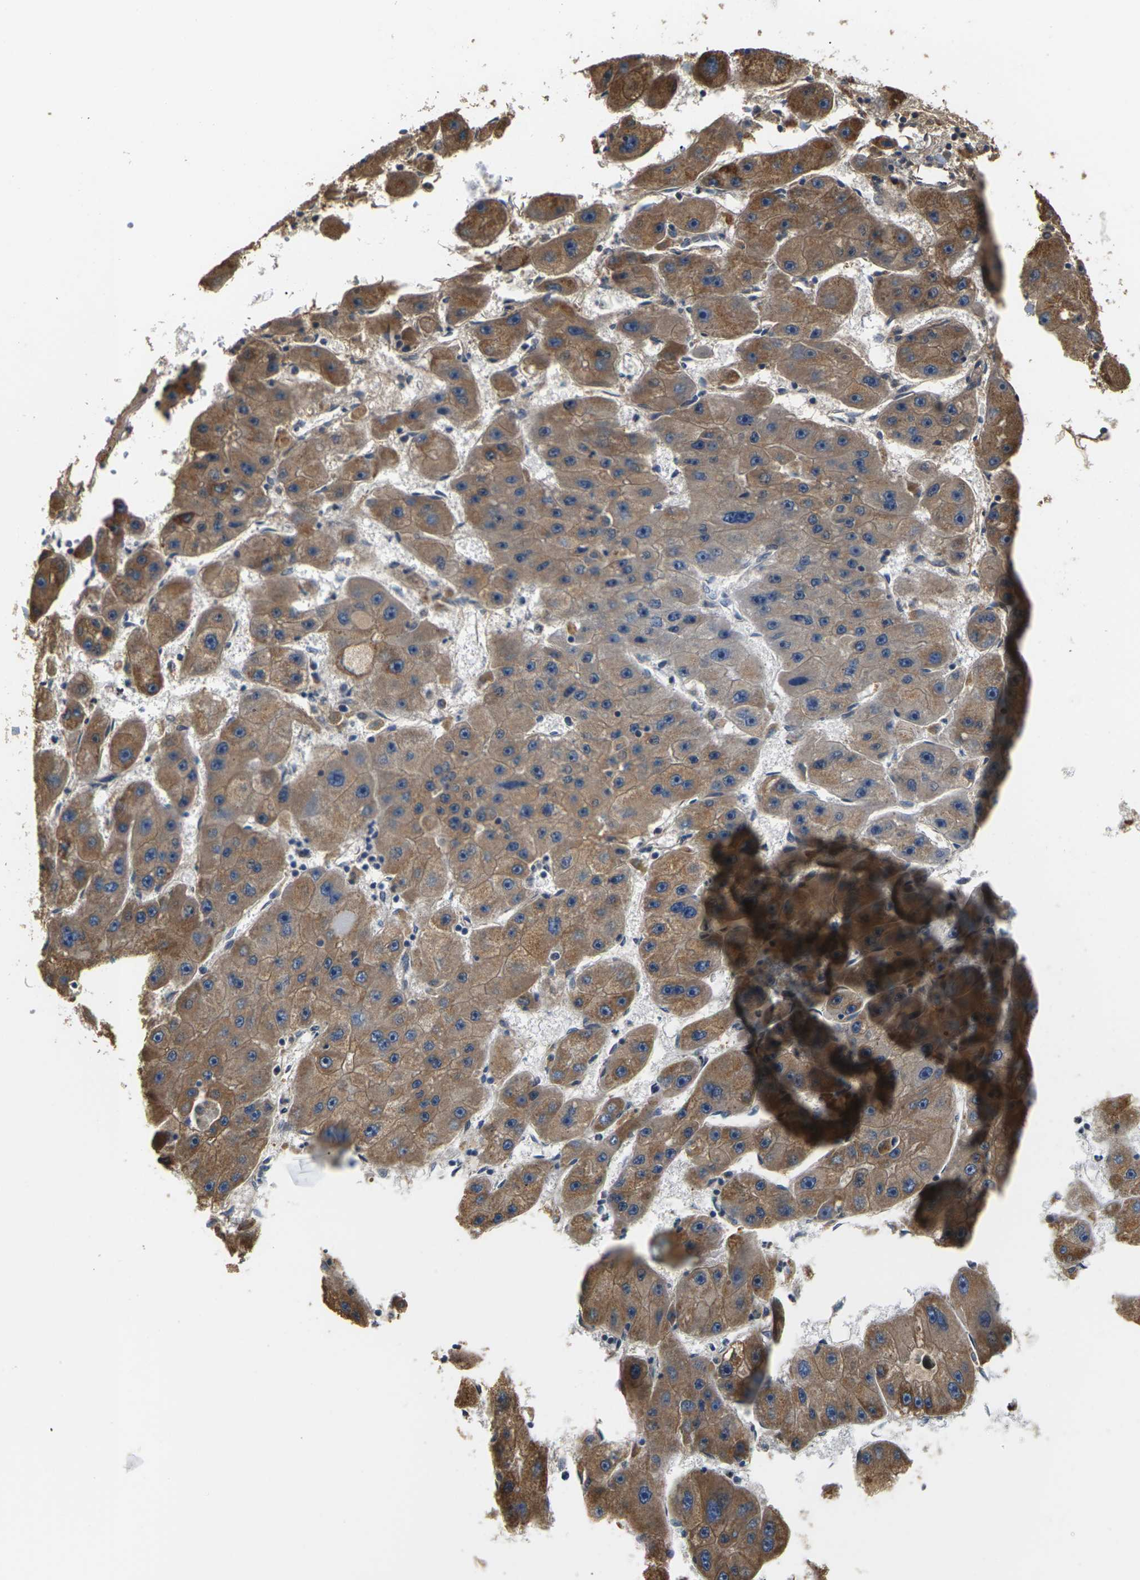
{"staining": {"intensity": "moderate", "quantity": ">75%", "location": "cytoplasmic/membranous"}, "tissue": "liver cancer", "cell_type": "Tumor cells", "image_type": "cancer", "snomed": [{"axis": "morphology", "description": "Carcinoma, Hepatocellular, NOS"}, {"axis": "topography", "description": "Liver"}], "caption": "This is a micrograph of IHC staining of liver hepatocellular carcinoma, which shows moderate positivity in the cytoplasmic/membranous of tumor cells.", "gene": "PCDHB4", "patient": {"sex": "female", "age": 61}}